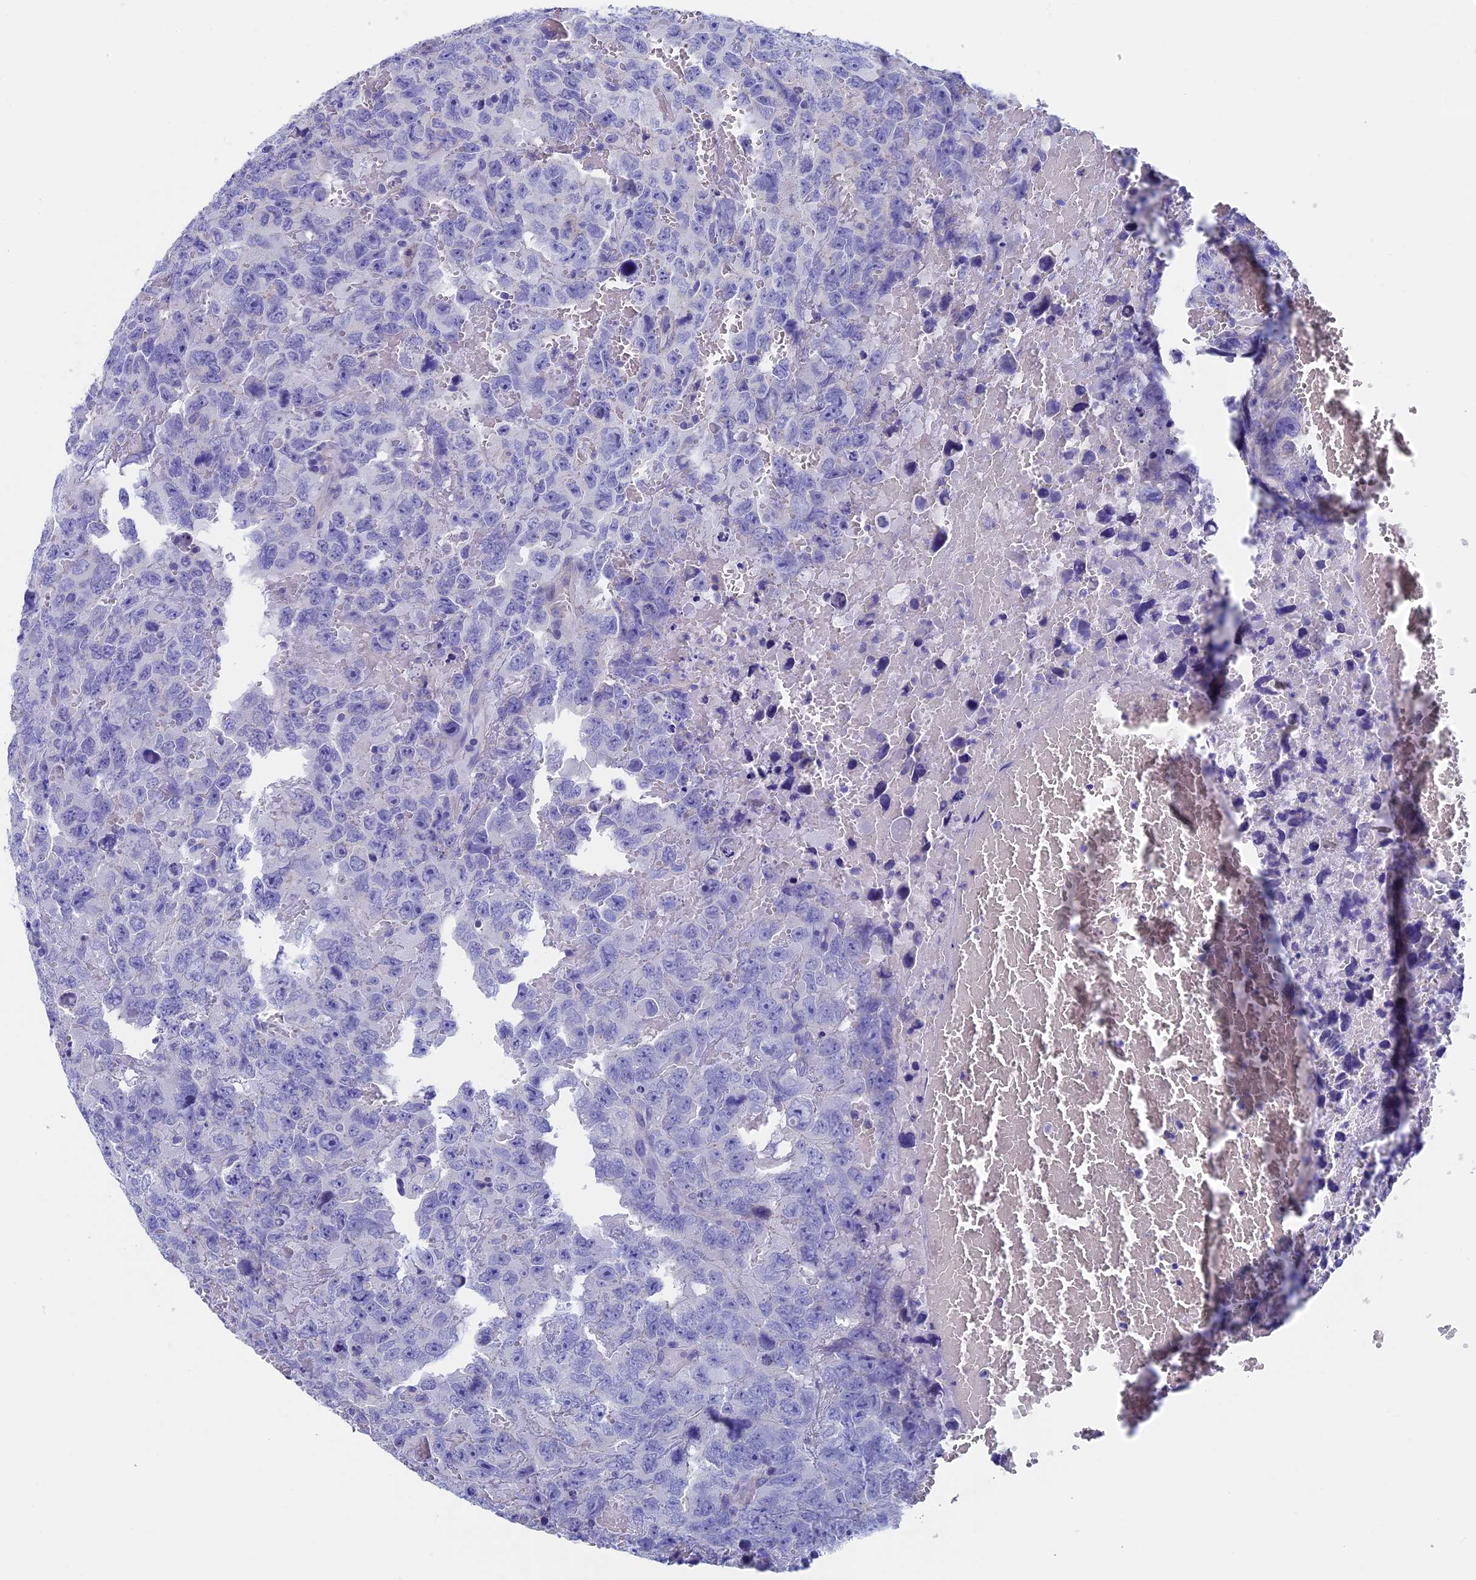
{"staining": {"intensity": "negative", "quantity": "none", "location": "none"}, "tissue": "testis cancer", "cell_type": "Tumor cells", "image_type": "cancer", "snomed": [{"axis": "morphology", "description": "Carcinoma, Embryonal, NOS"}, {"axis": "topography", "description": "Testis"}], "caption": "Immunohistochemistry histopathology image of testis cancer (embryonal carcinoma) stained for a protein (brown), which shows no expression in tumor cells. (Stains: DAB immunohistochemistry with hematoxylin counter stain, Microscopy: brightfield microscopy at high magnification).", "gene": "ADH7", "patient": {"sex": "male", "age": 45}}